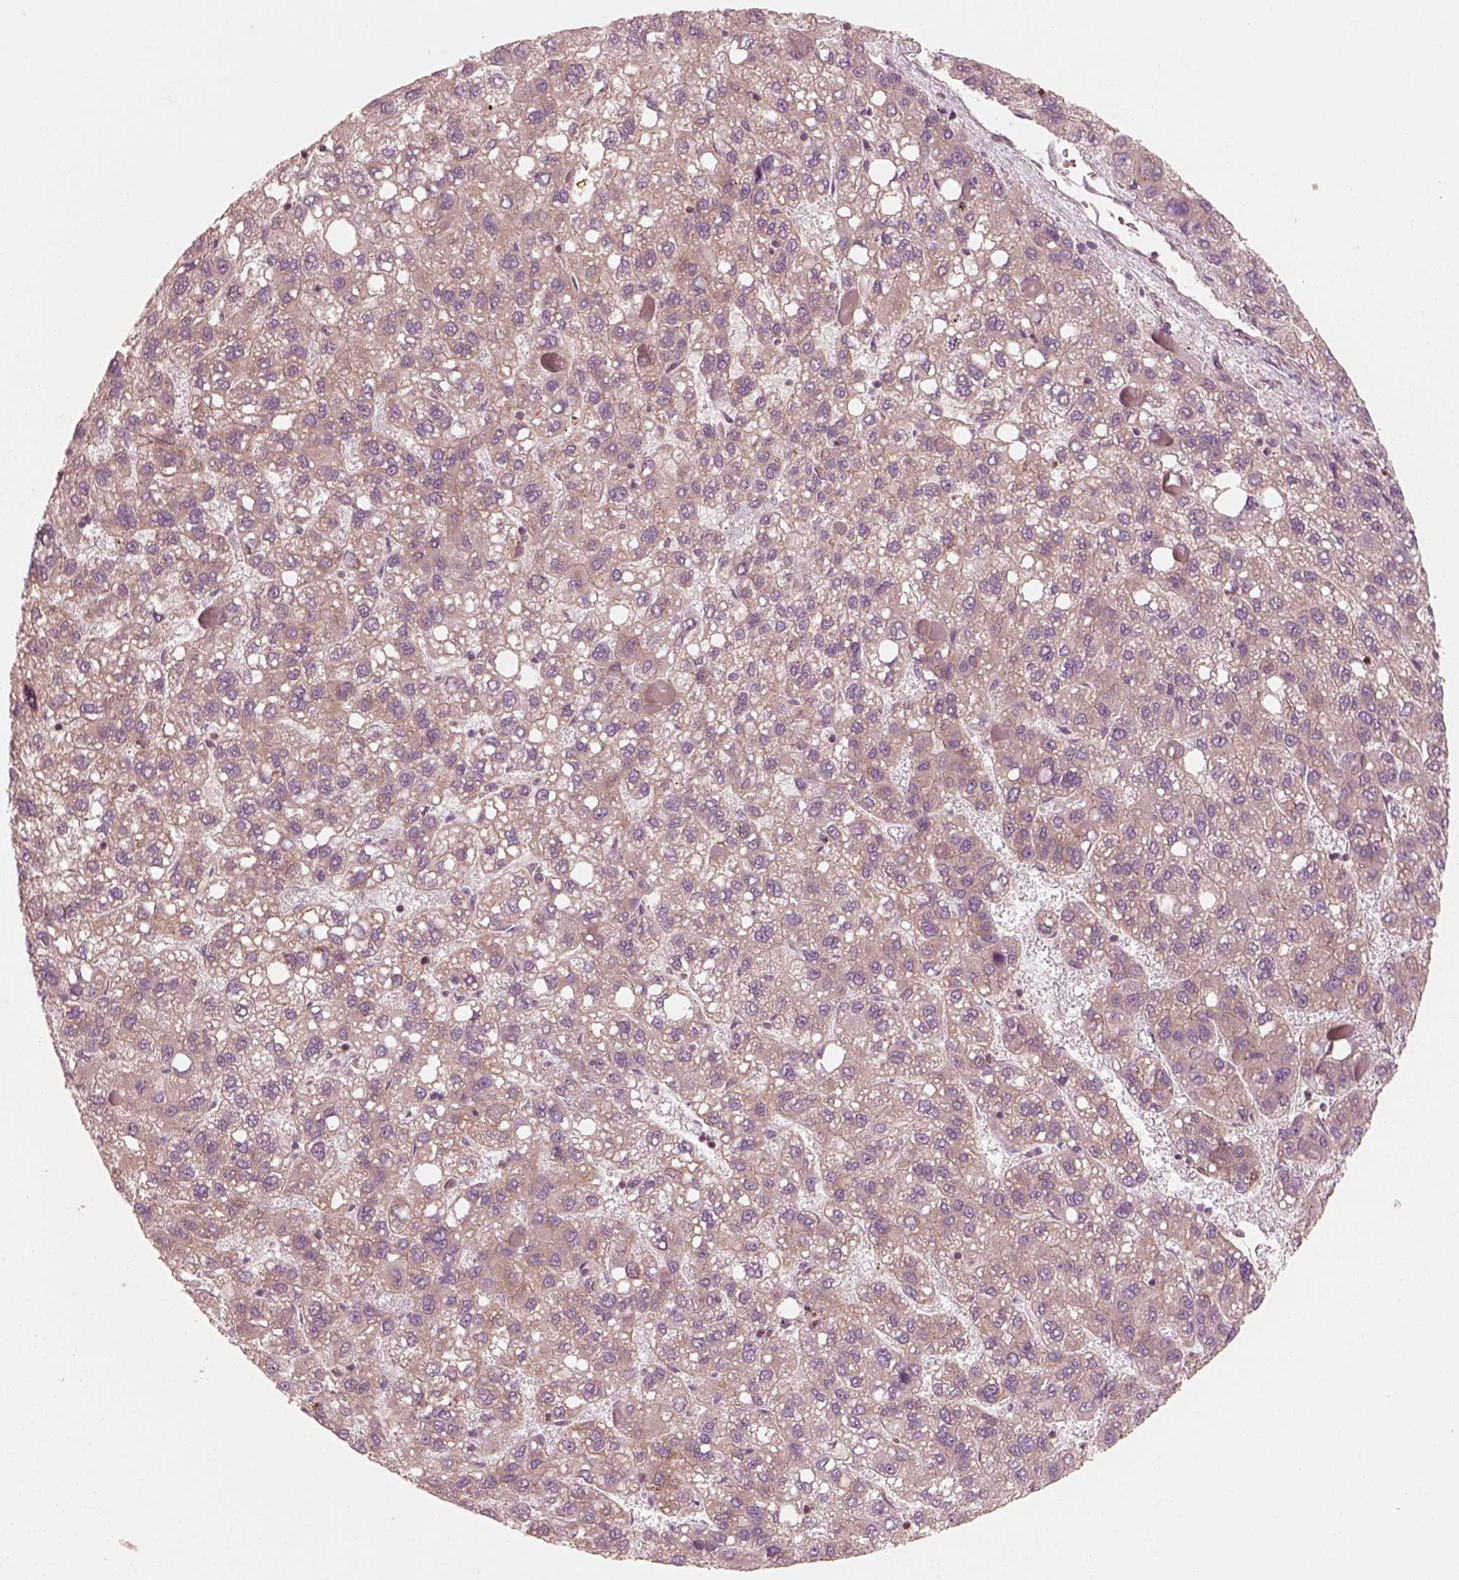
{"staining": {"intensity": "weak", "quantity": ">75%", "location": "cytoplasmic/membranous"}, "tissue": "liver cancer", "cell_type": "Tumor cells", "image_type": "cancer", "snomed": [{"axis": "morphology", "description": "Carcinoma, Hepatocellular, NOS"}, {"axis": "topography", "description": "Liver"}], "caption": "Liver cancer was stained to show a protein in brown. There is low levels of weak cytoplasmic/membranous positivity in approximately >75% of tumor cells.", "gene": "CNOT2", "patient": {"sex": "female", "age": 82}}